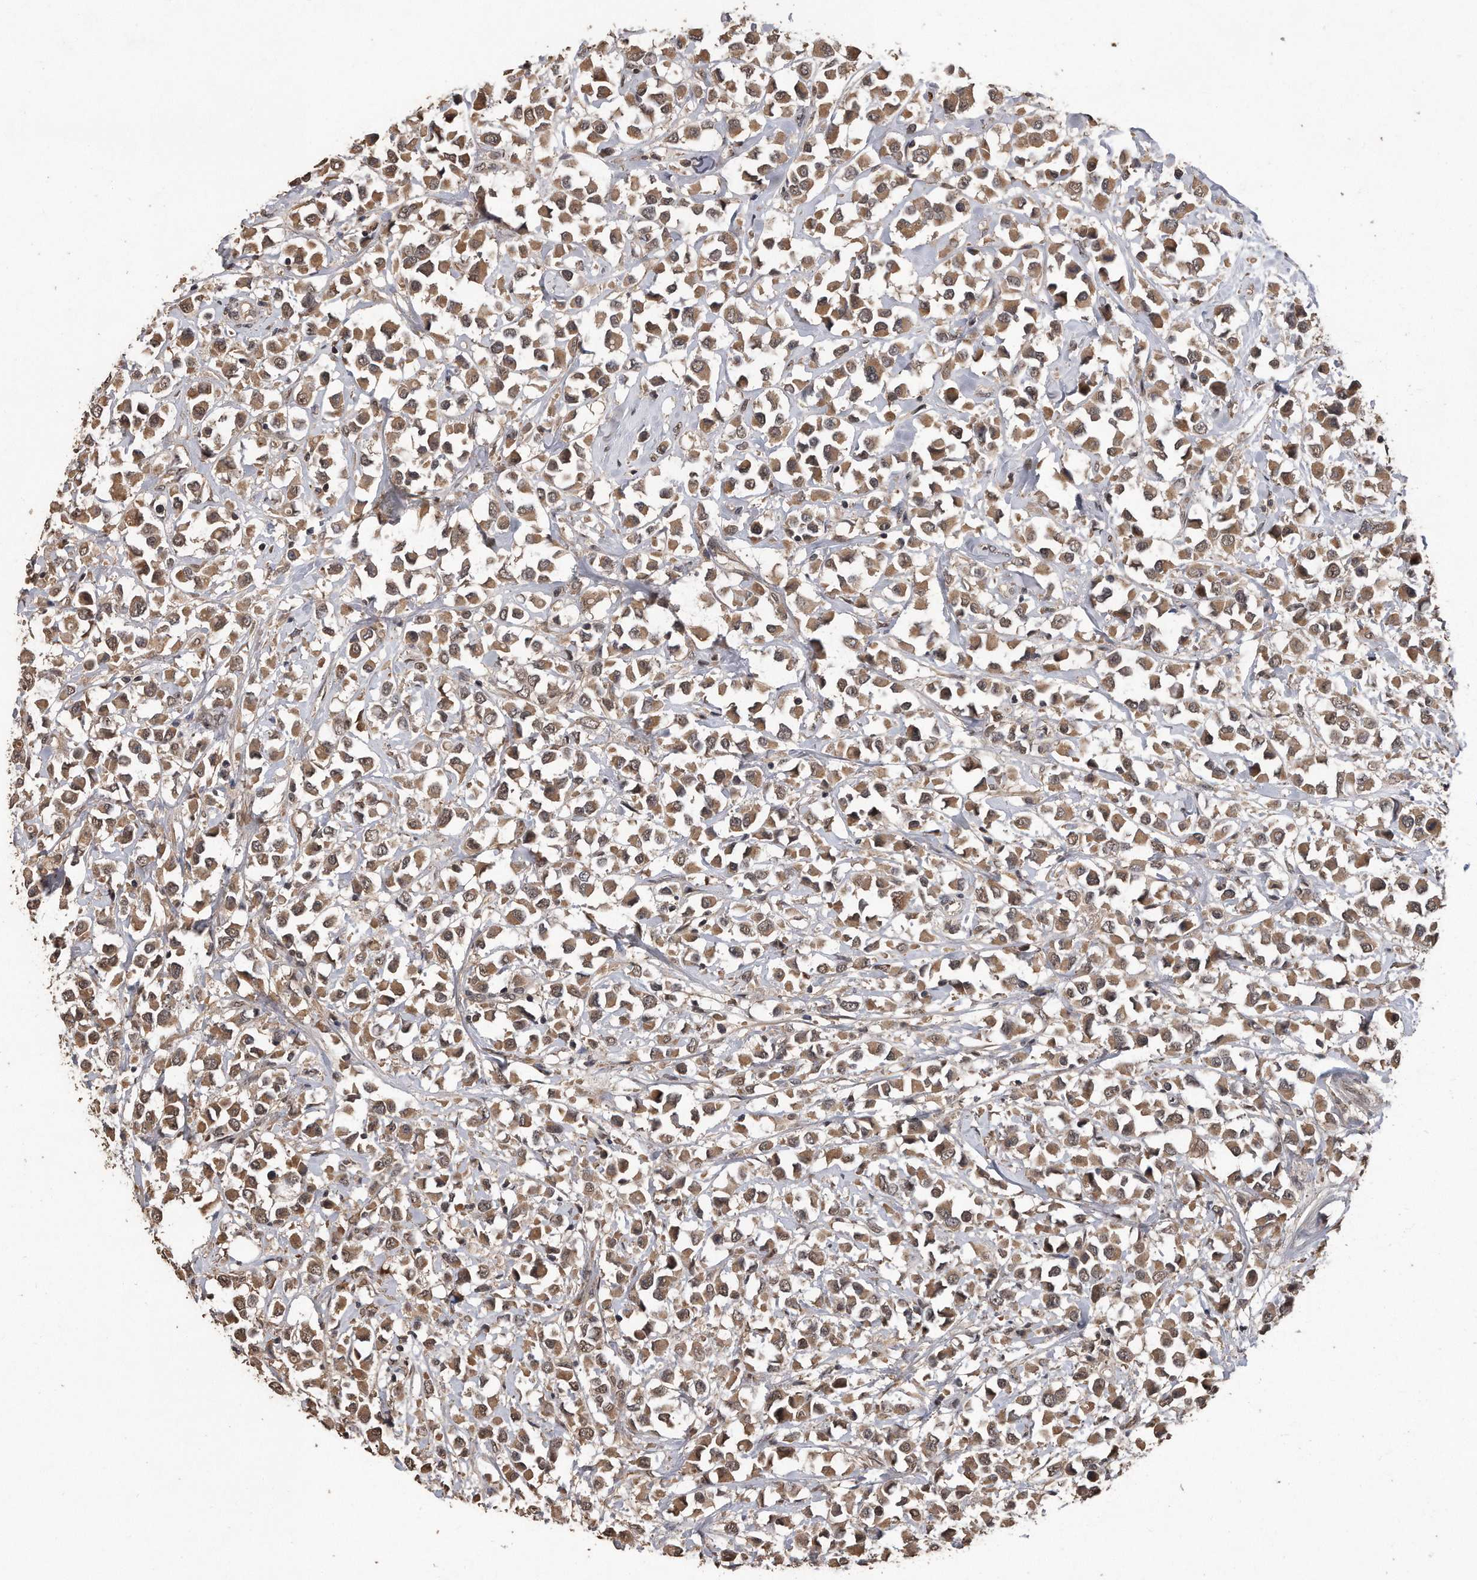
{"staining": {"intensity": "moderate", "quantity": ">75%", "location": "cytoplasmic/membranous,nuclear"}, "tissue": "breast cancer", "cell_type": "Tumor cells", "image_type": "cancer", "snomed": [{"axis": "morphology", "description": "Duct carcinoma"}, {"axis": "topography", "description": "Breast"}], "caption": "Protein staining reveals moderate cytoplasmic/membranous and nuclear expression in approximately >75% of tumor cells in infiltrating ductal carcinoma (breast).", "gene": "PELO", "patient": {"sex": "female", "age": 61}}